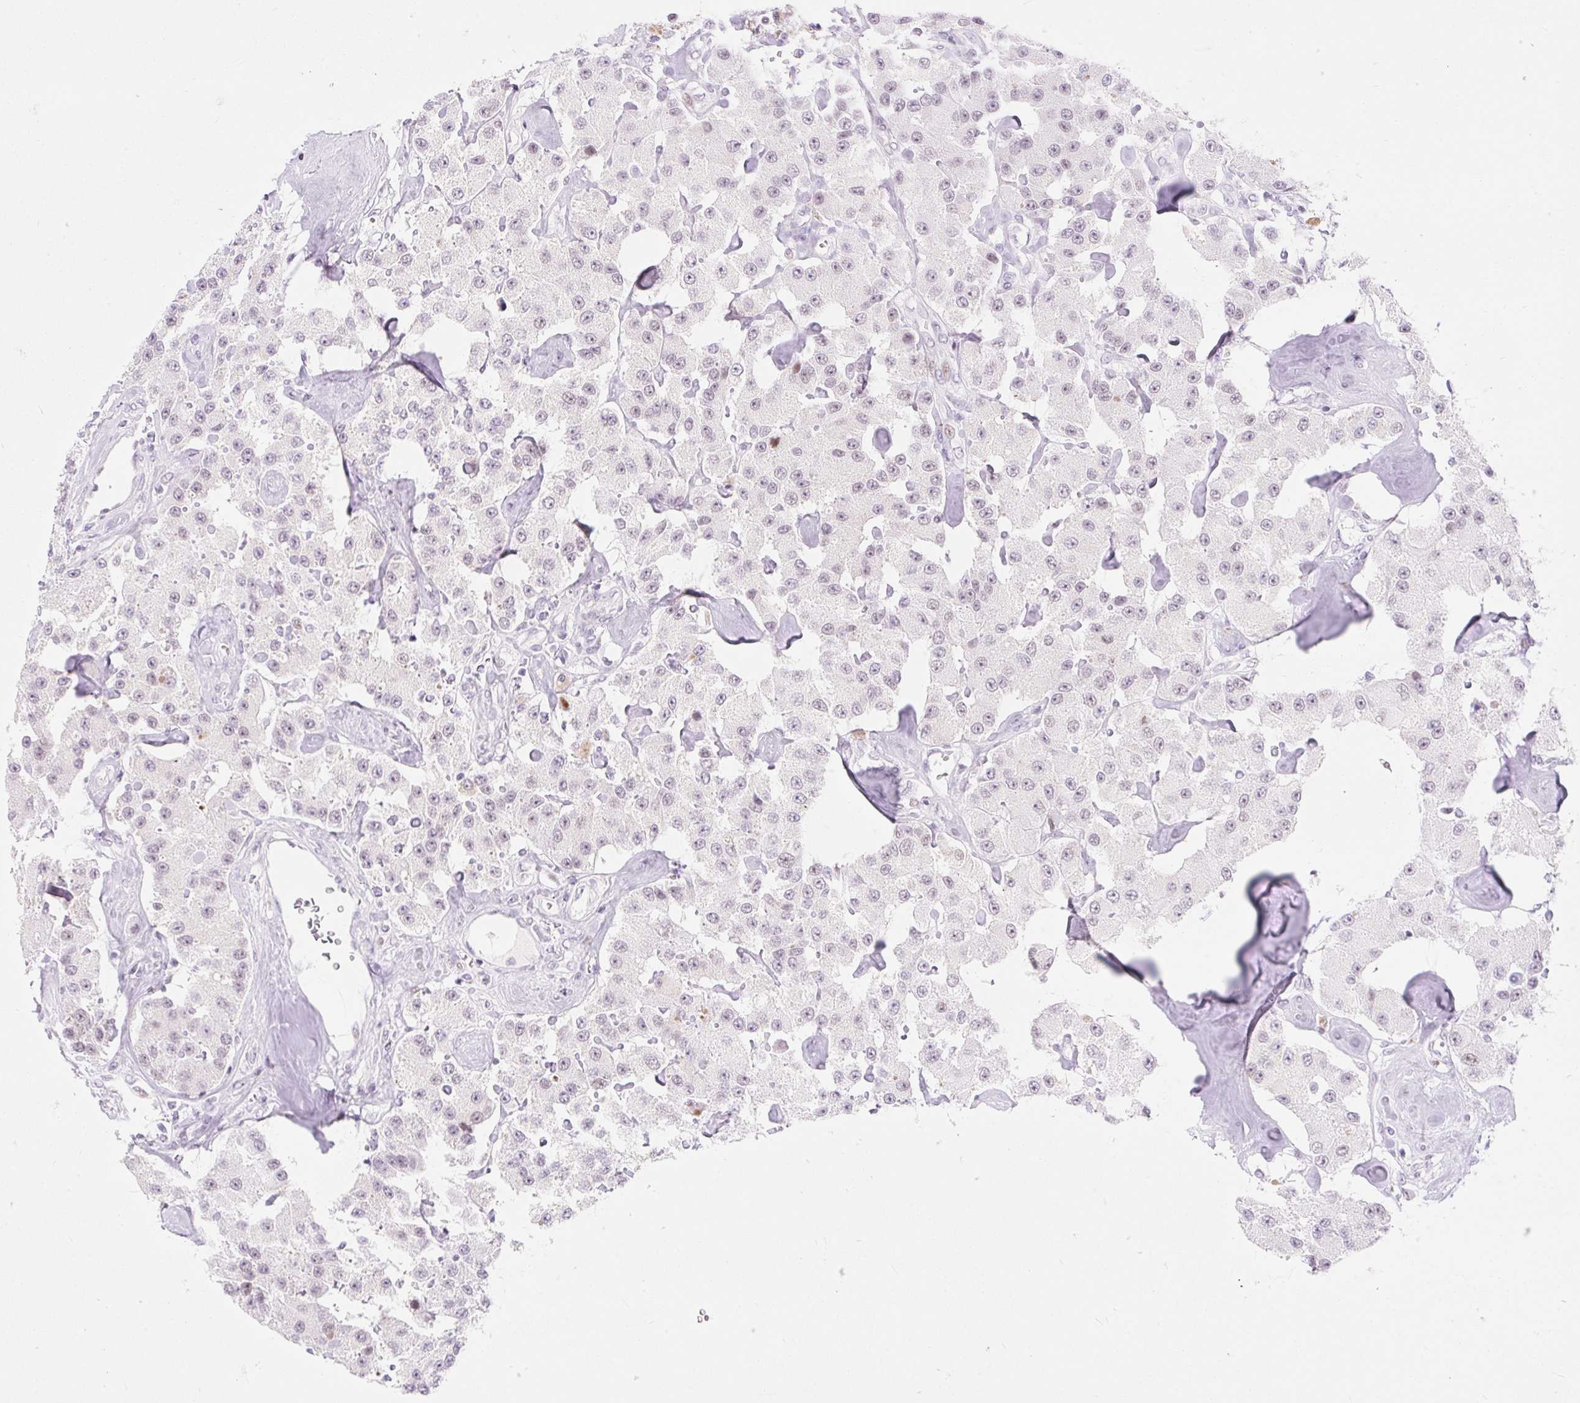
{"staining": {"intensity": "weak", "quantity": "<25%", "location": "nuclear"}, "tissue": "carcinoid", "cell_type": "Tumor cells", "image_type": "cancer", "snomed": [{"axis": "morphology", "description": "Carcinoid, malignant, NOS"}, {"axis": "topography", "description": "Pancreas"}], "caption": "High magnification brightfield microscopy of malignant carcinoid stained with DAB (brown) and counterstained with hematoxylin (blue): tumor cells show no significant positivity.", "gene": "H2BW1", "patient": {"sex": "male", "age": 41}}